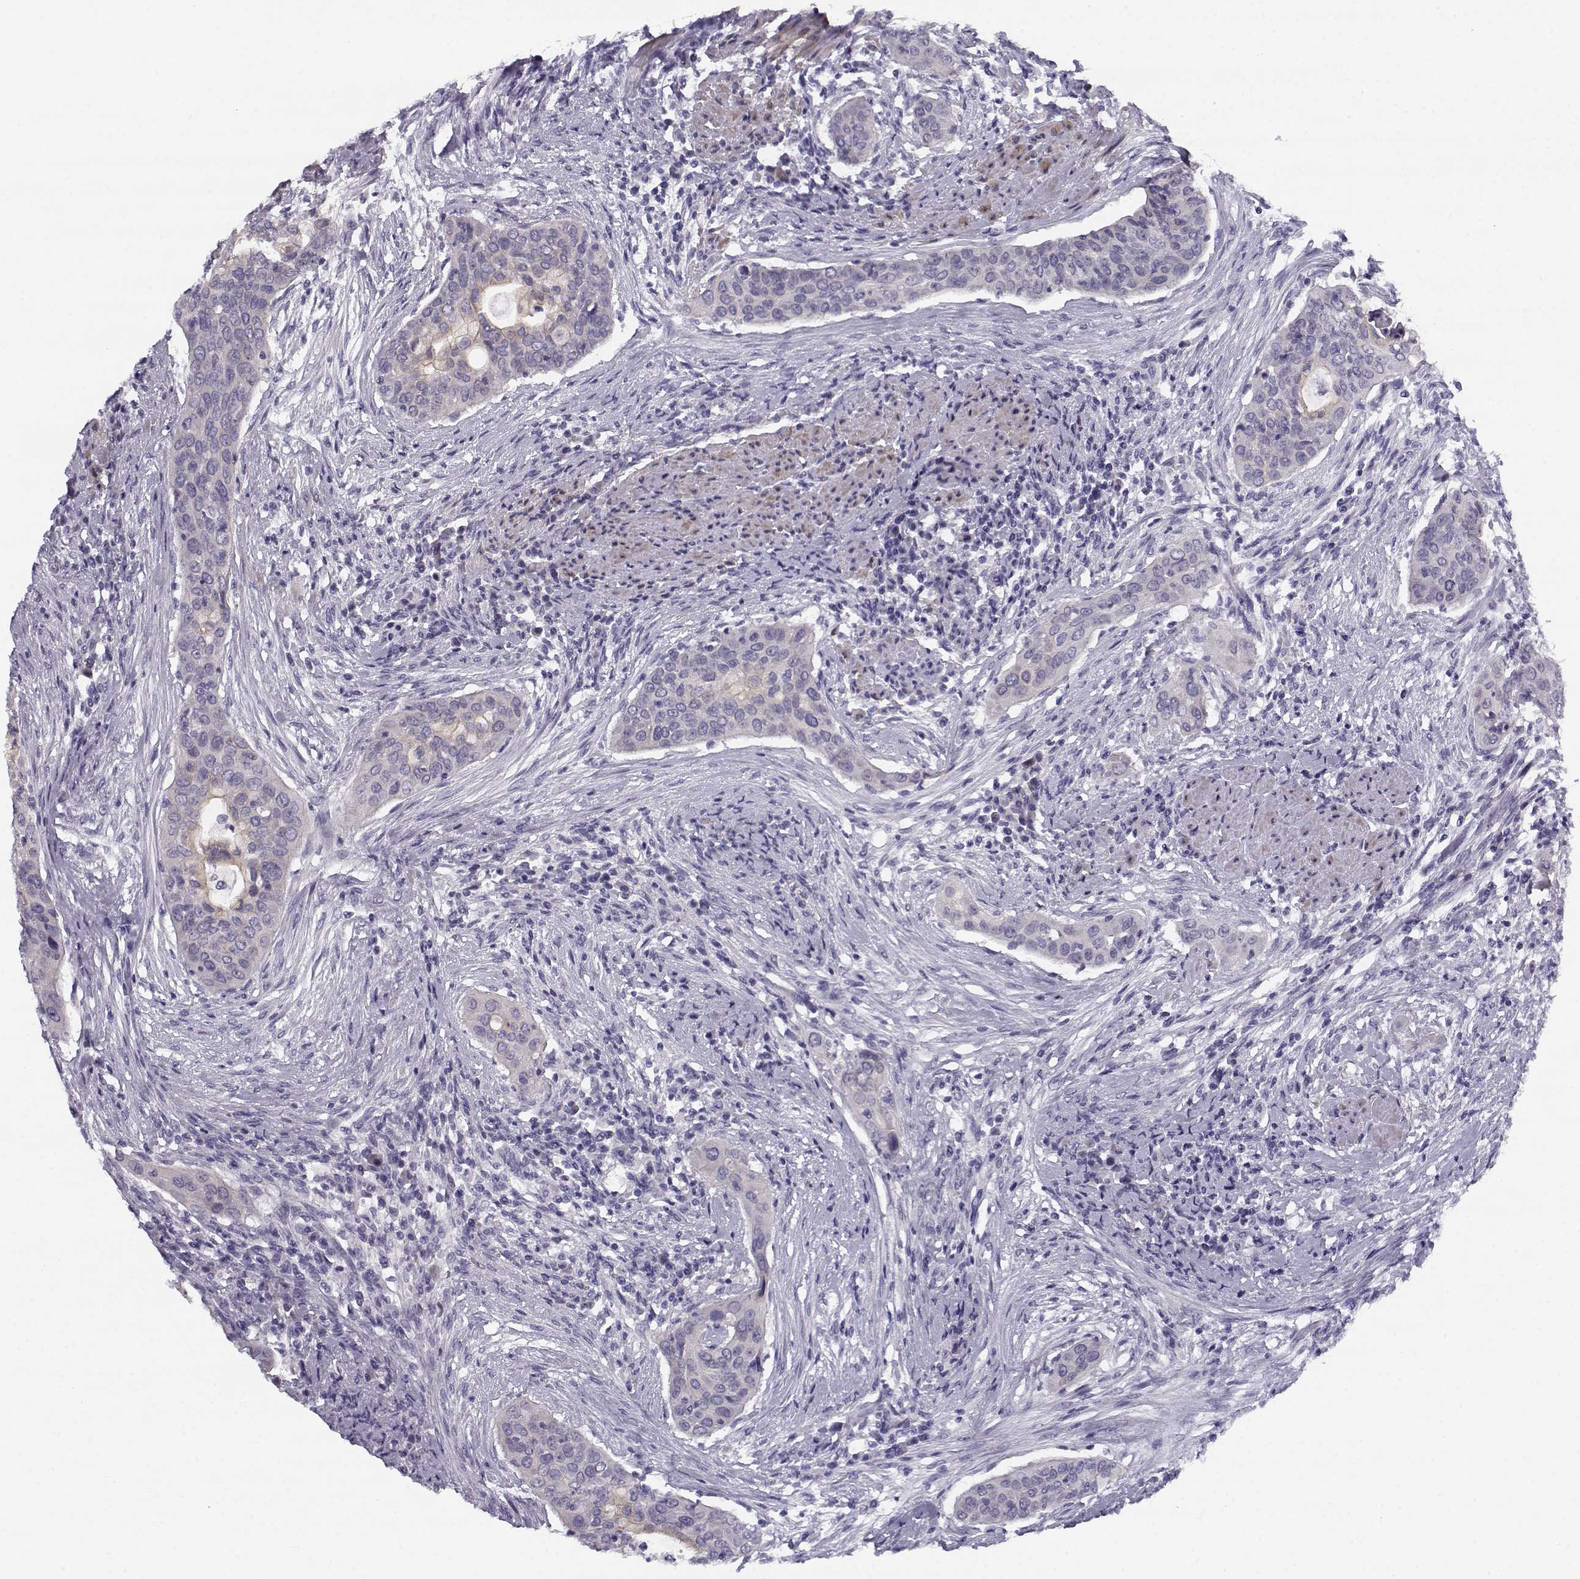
{"staining": {"intensity": "negative", "quantity": "none", "location": "none"}, "tissue": "urothelial cancer", "cell_type": "Tumor cells", "image_type": "cancer", "snomed": [{"axis": "morphology", "description": "Urothelial carcinoma, High grade"}, {"axis": "topography", "description": "Urinary bladder"}], "caption": "Protein analysis of urothelial carcinoma (high-grade) demonstrates no significant expression in tumor cells.", "gene": "CREB3L3", "patient": {"sex": "male", "age": 82}}